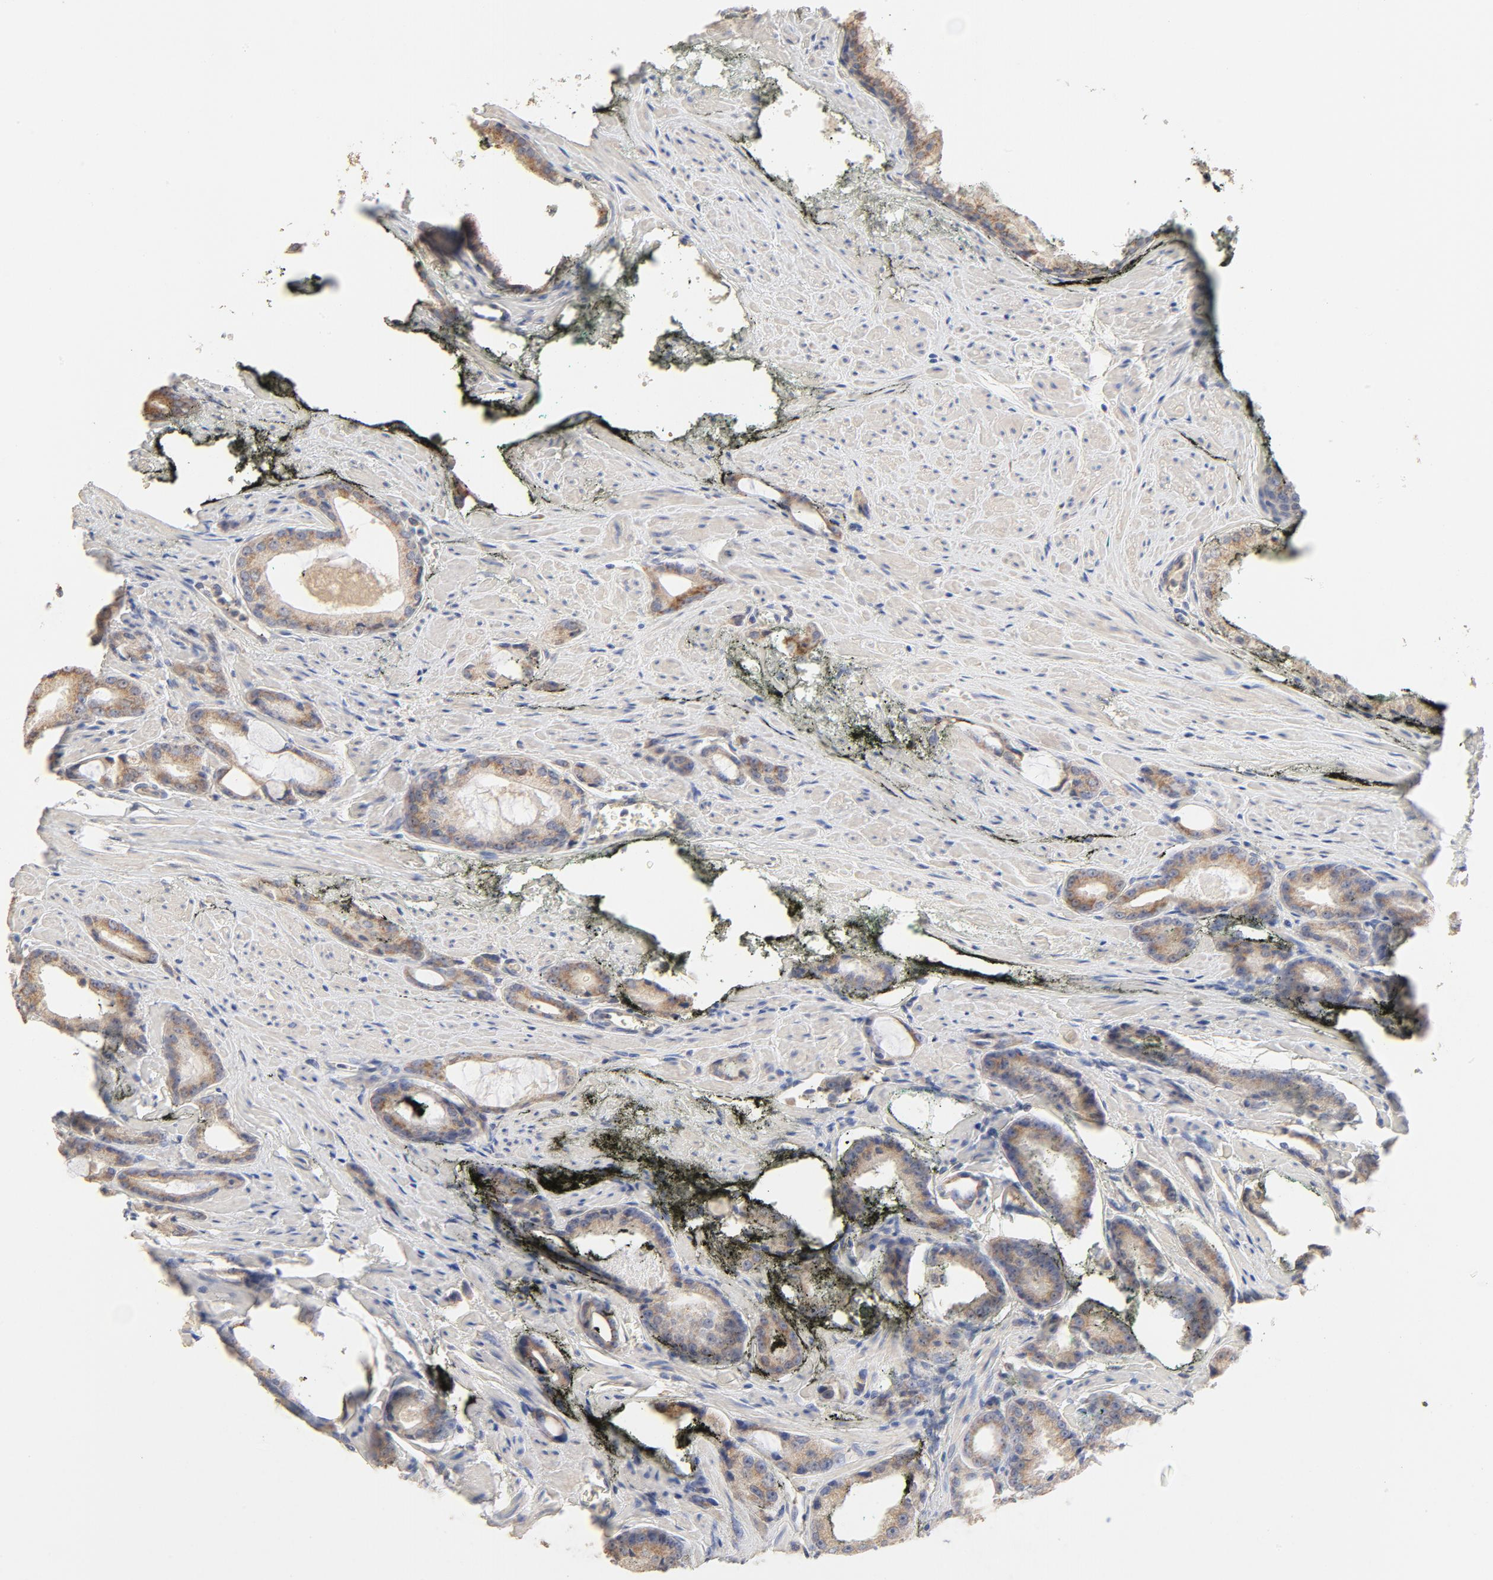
{"staining": {"intensity": "weak", "quantity": ">75%", "location": "cytoplasmic/membranous"}, "tissue": "prostate cancer", "cell_type": "Tumor cells", "image_type": "cancer", "snomed": [{"axis": "morphology", "description": "Adenocarcinoma, Medium grade"}, {"axis": "topography", "description": "Prostate"}], "caption": "This photomicrograph displays immunohistochemistry staining of human prostate cancer (medium-grade adenocarcinoma), with low weak cytoplasmic/membranous expression in approximately >75% of tumor cells.", "gene": "FCGBP", "patient": {"sex": "male", "age": 60}}